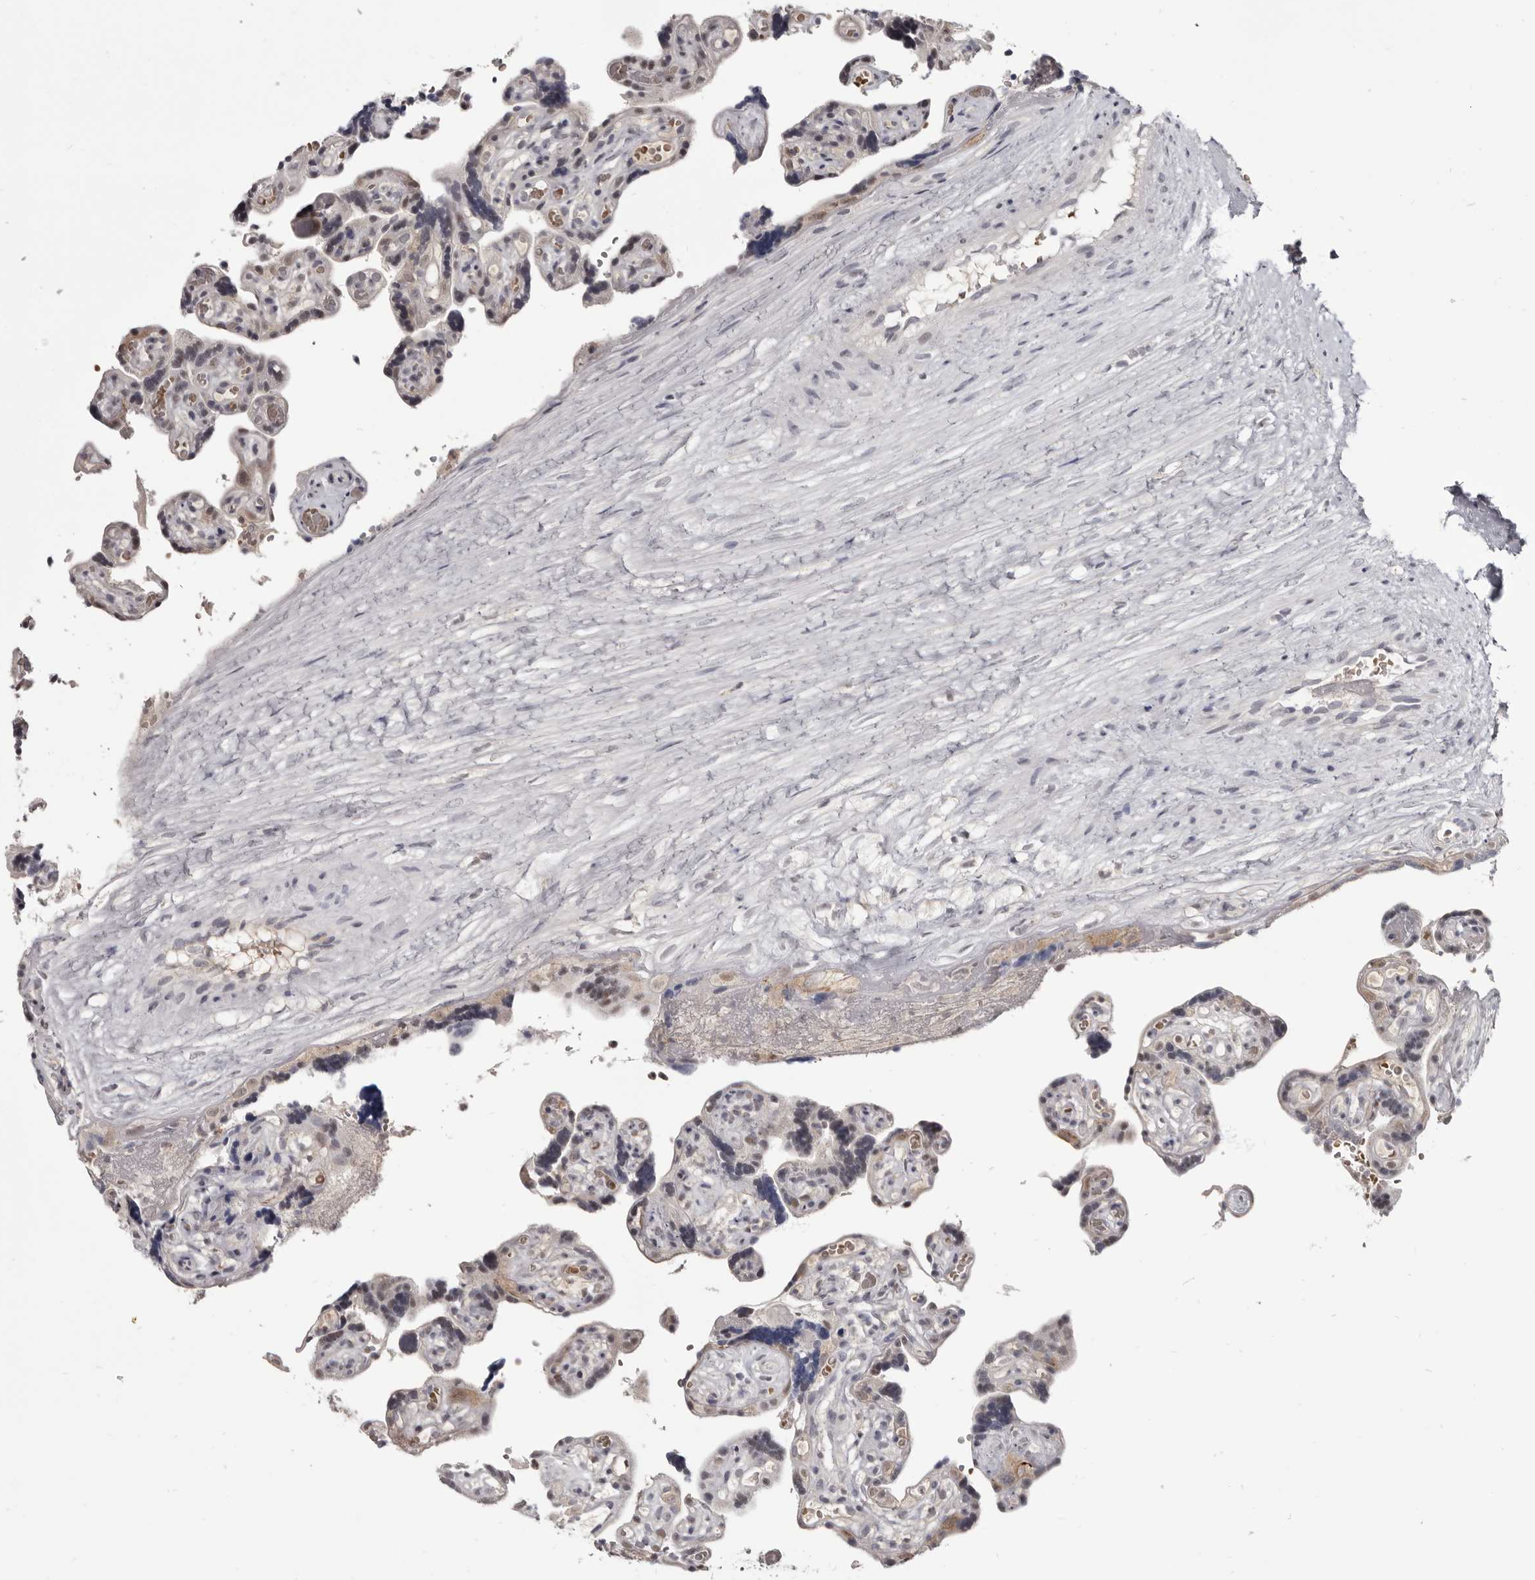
{"staining": {"intensity": "moderate", "quantity": "25%-75%", "location": "nuclear"}, "tissue": "placenta", "cell_type": "Decidual cells", "image_type": "normal", "snomed": [{"axis": "morphology", "description": "Normal tissue, NOS"}, {"axis": "topography", "description": "Placenta"}], "caption": "An immunohistochemistry micrograph of unremarkable tissue is shown. Protein staining in brown labels moderate nuclear positivity in placenta within decidual cells.", "gene": "CGN", "patient": {"sex": "female", "age": 30}}